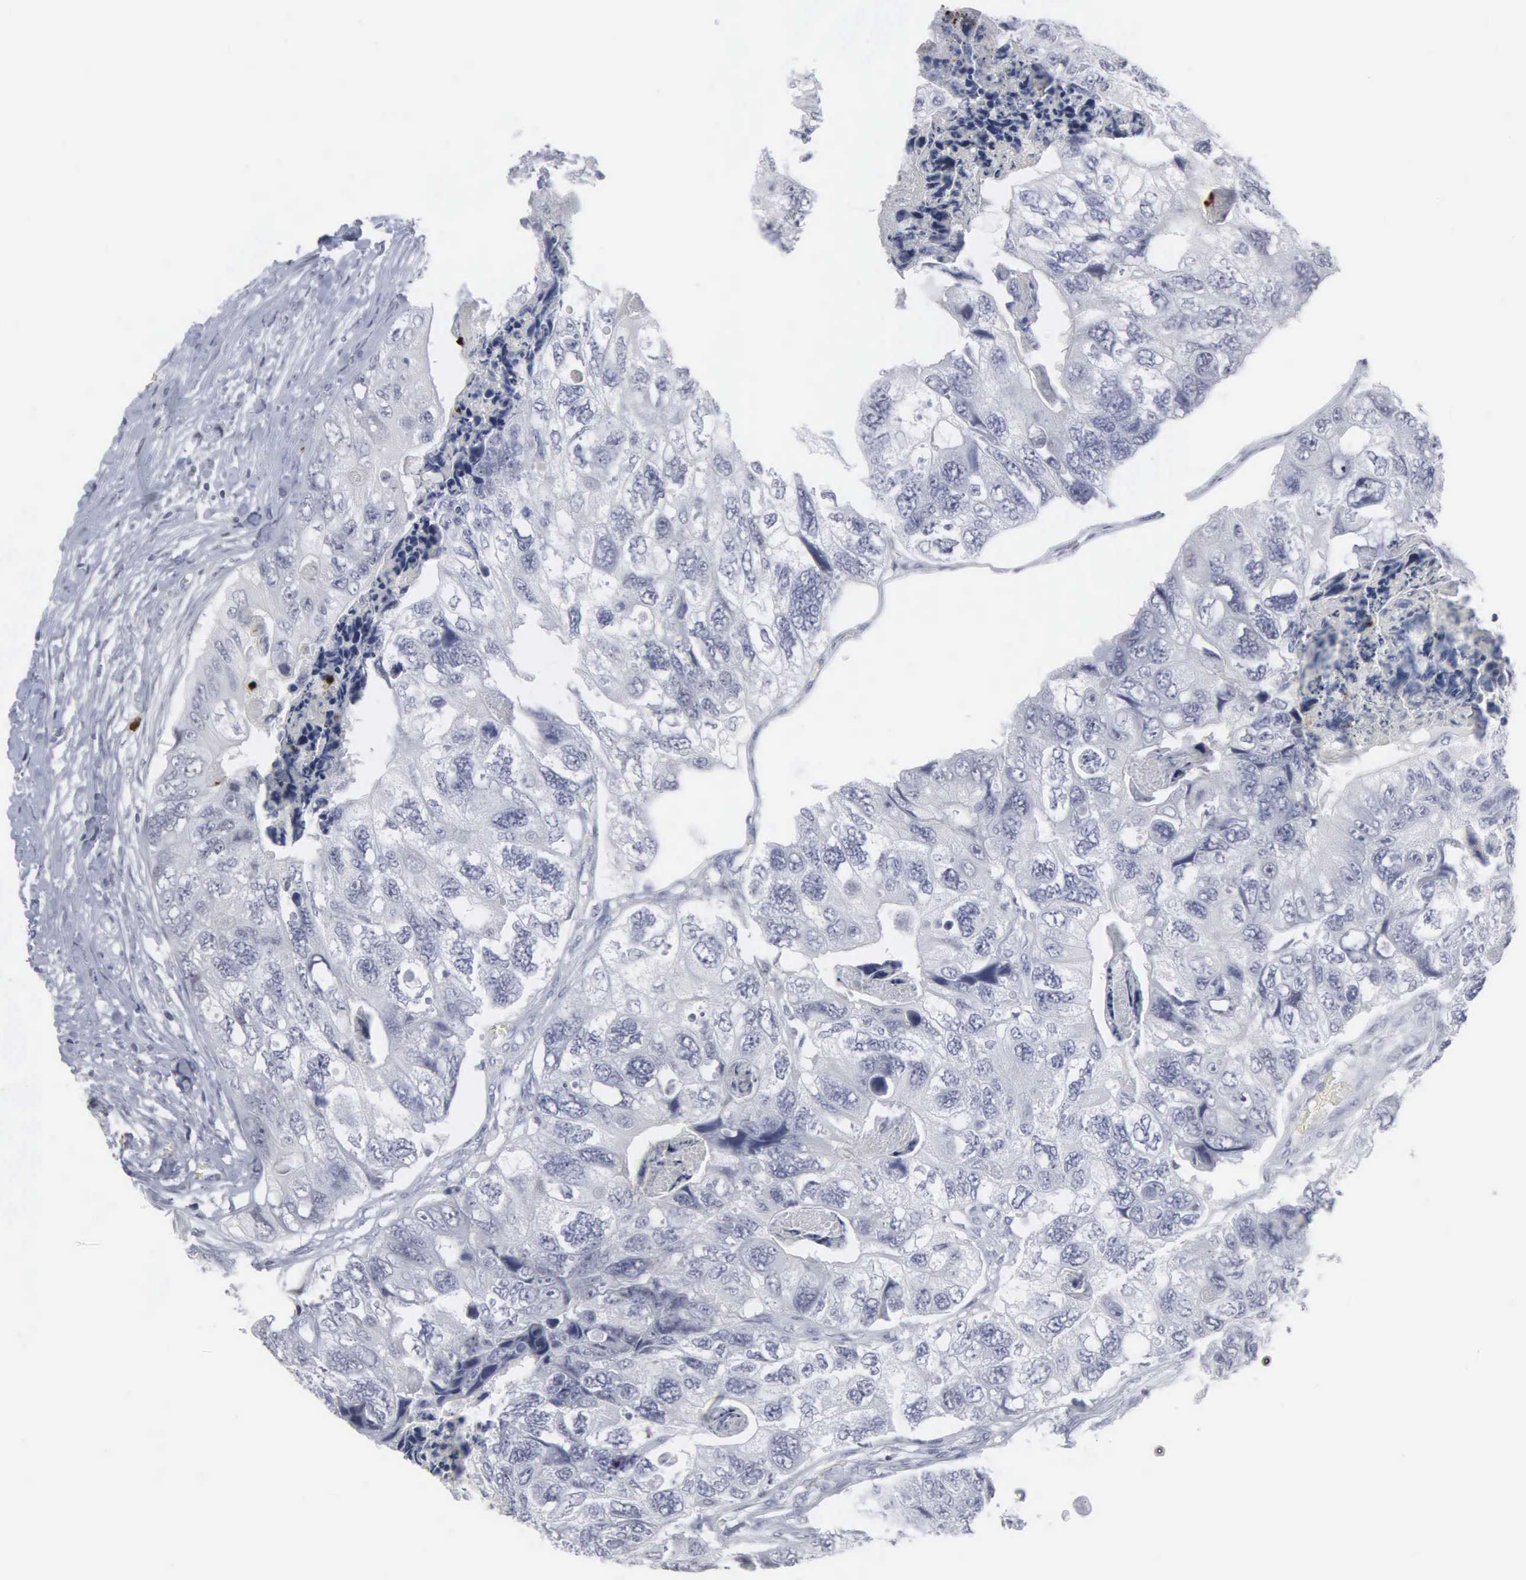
{"staining": {"intensity": "negative", "quantity": "none", "location": "none"}, "tissue": "colorectal cancer", "cell_type": "Tumor cells", "image_type": "cancer", "snomed": [{"axis": "morphology", "description": "Adenocarcinoma, NOS"}, {"axis": "topography", "description": "Rectum"}], "caption": "IHC of human colorectal cancer (adenocarcinoma) demonstrates no staining in tumor cells.", "gene": "SPIN3", "patient": {"sex": "female", "age": 82}}